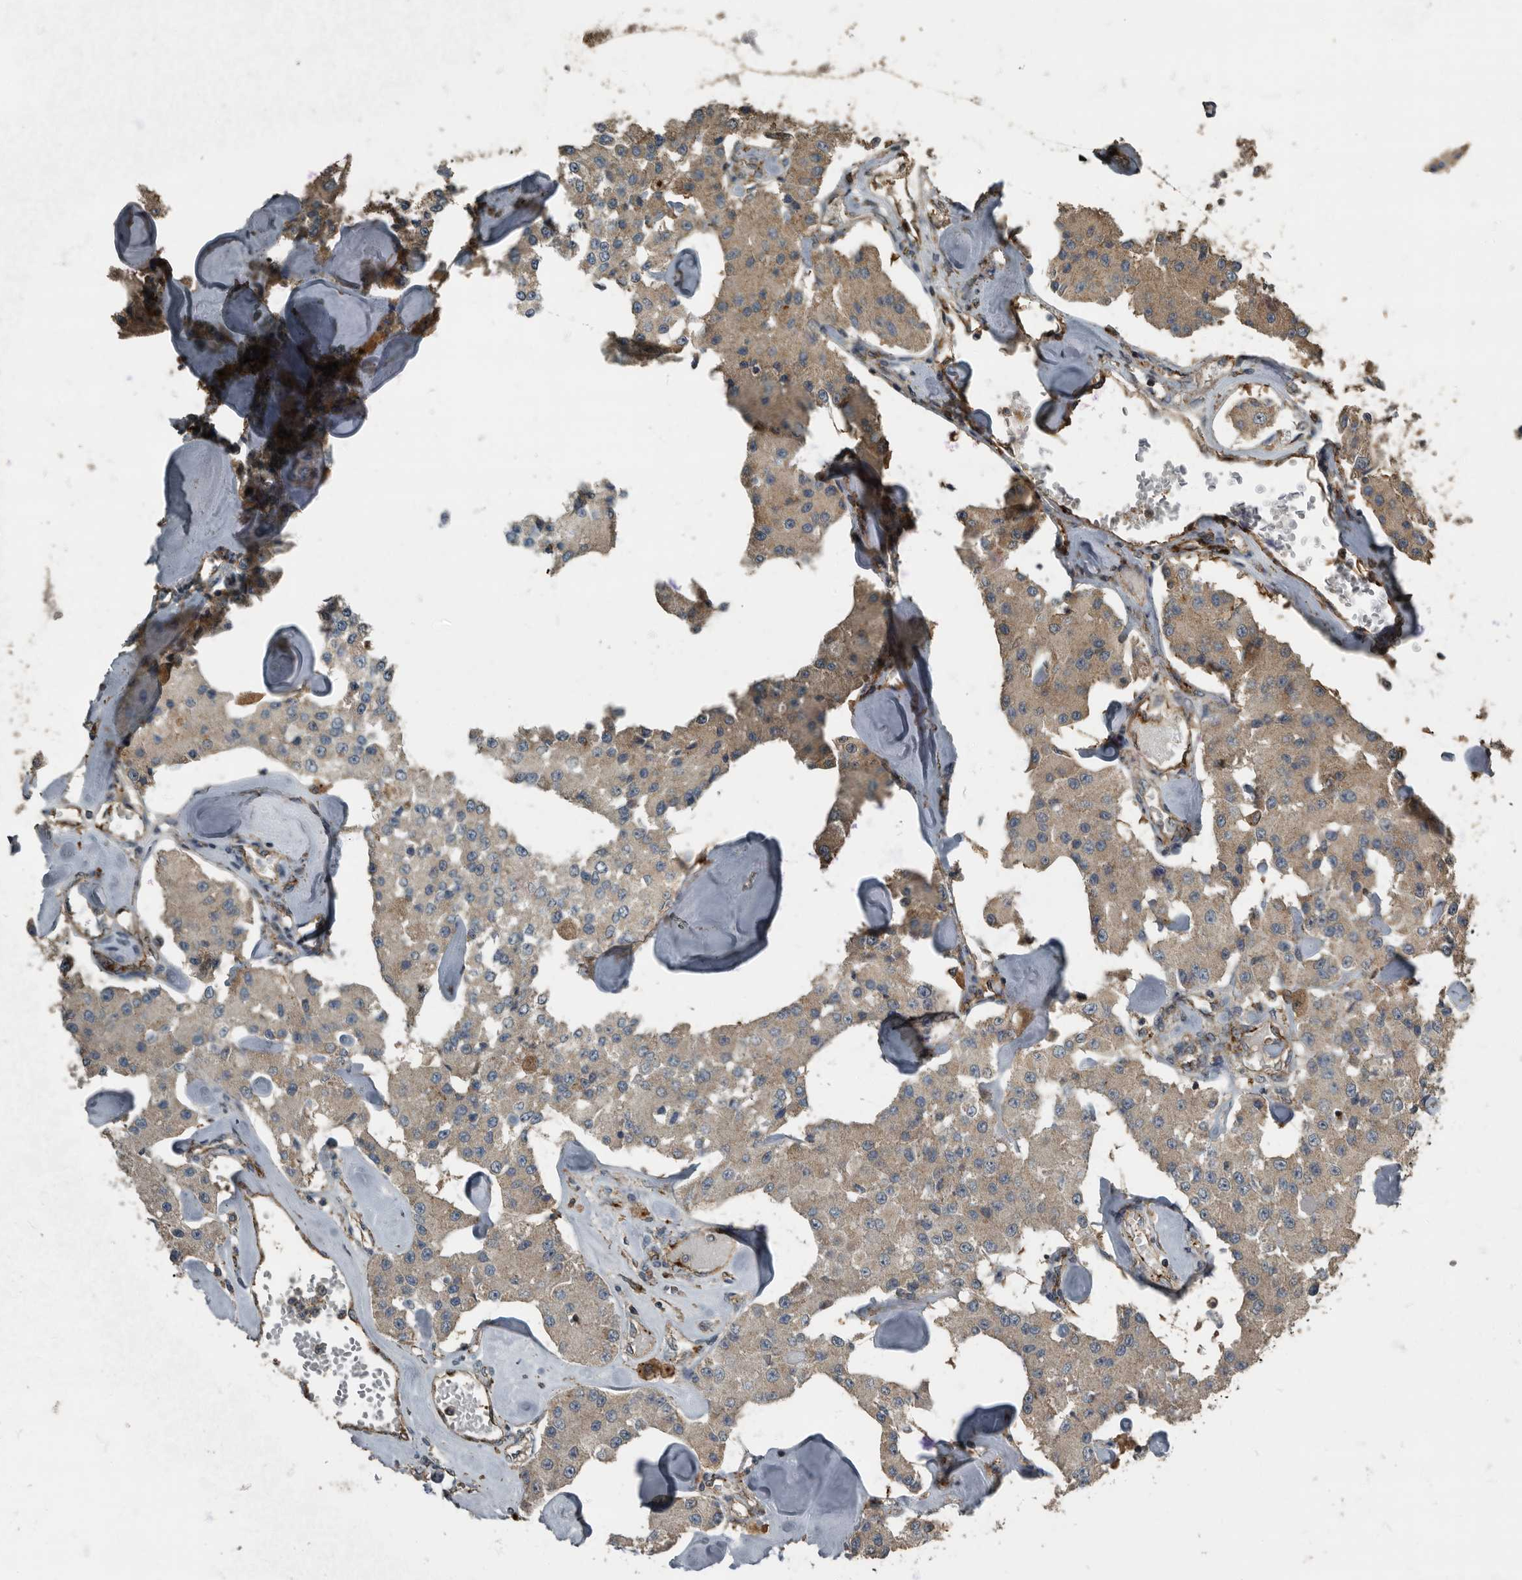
{"staining": {"intensity": "weak", "quantity": ">75%", "location": "cytoplasmic/membranous"}, "tissue": "carcinoid", "cell_type": "Tumor cells", "image_type": "cancer", "snomed": [{"axis": "morphology", "description": "Carcinoid, malignant, NOS"}, {"axis": "topography", "description": "Pancreas"}], "caption": "Immunohistochemistry (IHC) histopathology image of carcinoid stained for a protein (brown), which reveals low levels of weak cytoplasmic/membranous expression in about >75% of tumor cells.", "gene": "IL15RA", "patient": {"sex": "male", "age": 41}}